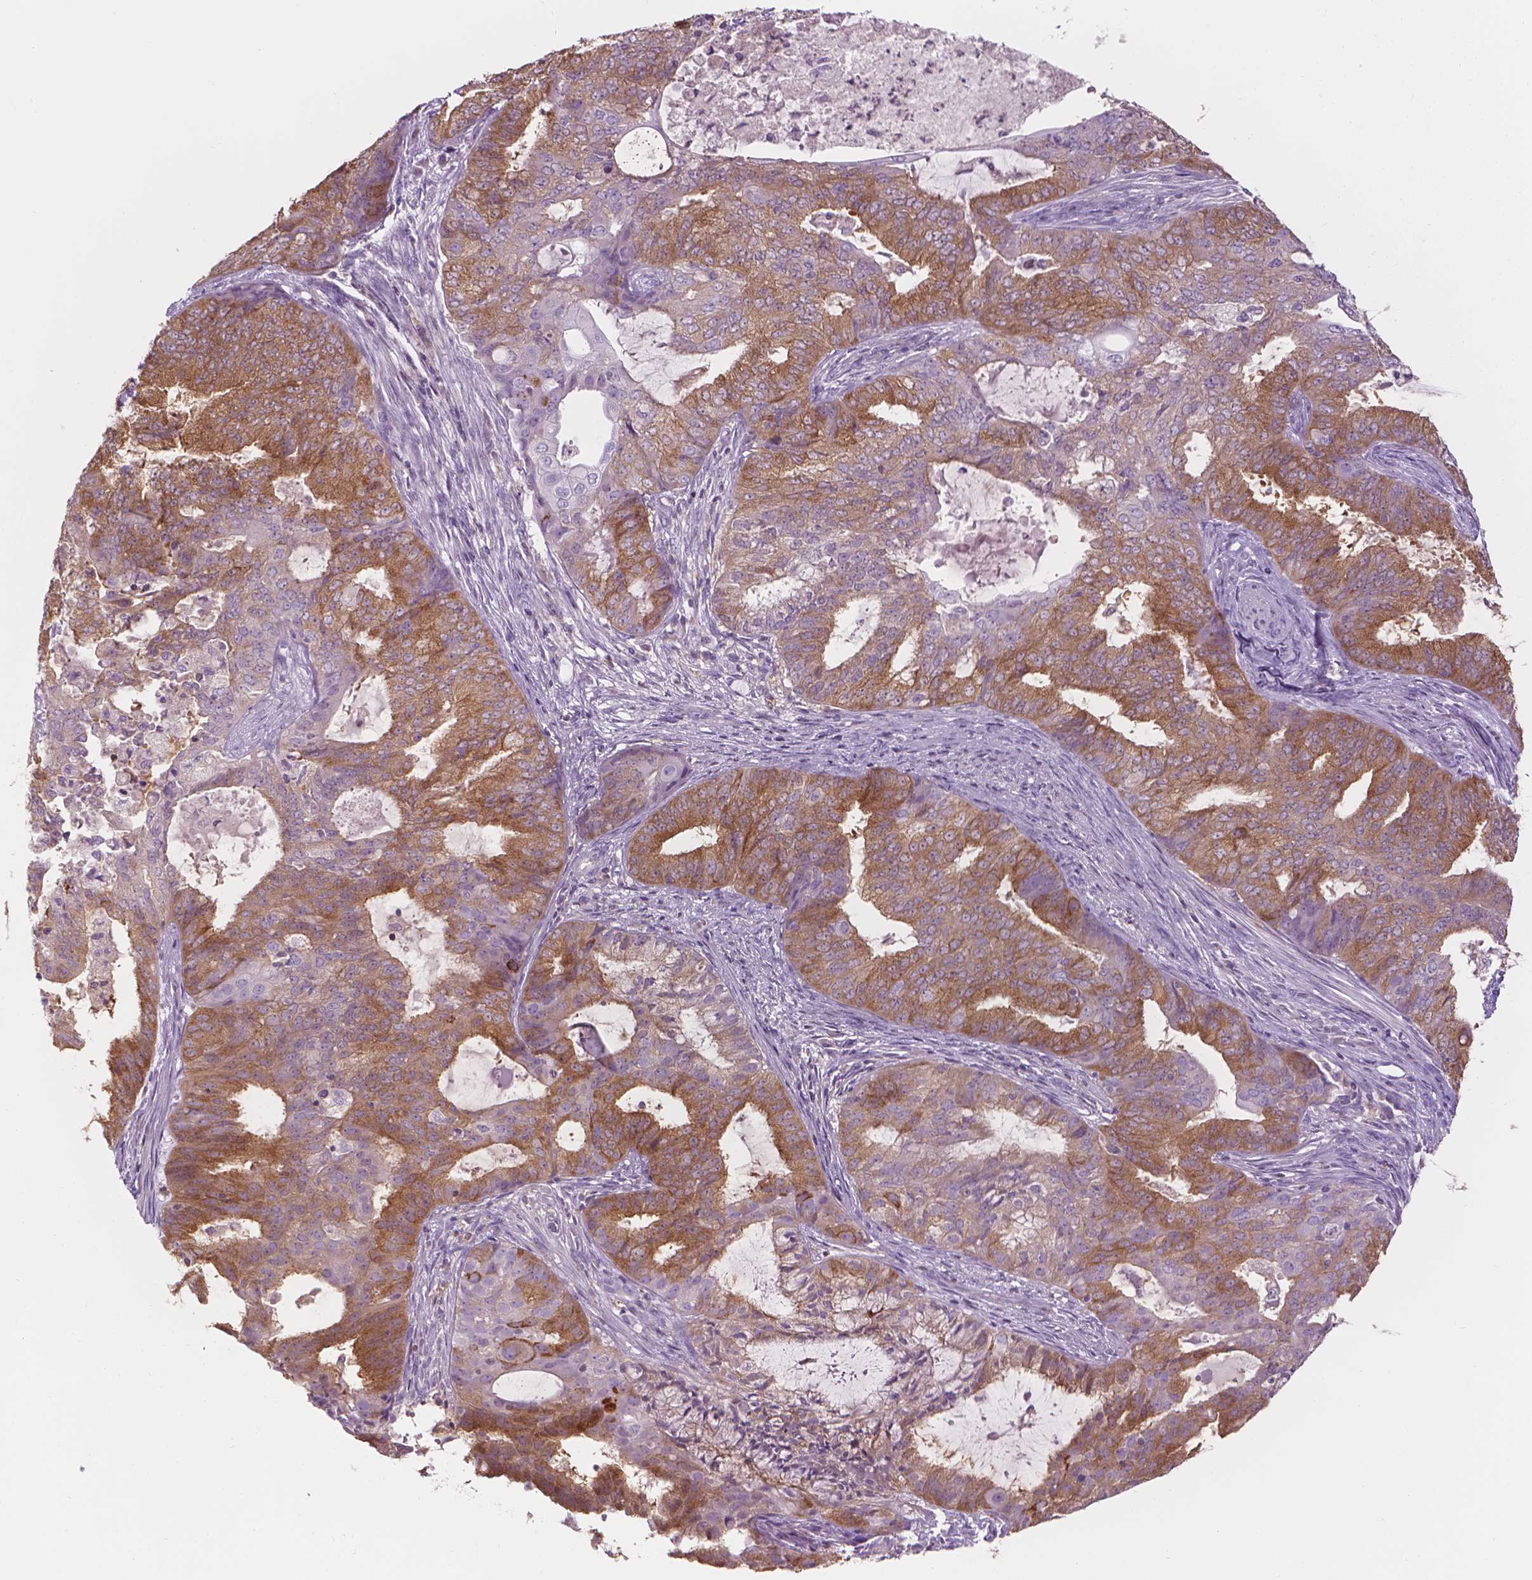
{"staining": {"intensity": "moderate", "quantity": "25%-75%", "location": "cytoplasmic/membranous"}, "tissue": "endometrial cancer", "cell_type": "Tumor cells", "image_type": "cancer", "snomed": [{"axis": "morphology", "description": "Adenocarcinoma, NOS"}, {"axis": "topography", "description": "Endometrium"}], "caption": "Adenocarcinoma (endometrial) stained with a brown dye shows moderate cytoplasmic/membranous positive expression in approximately 25%-75% of tumor cells.", "gene": "SHMT1", "patient": {"sex": "female", "age": 62}}